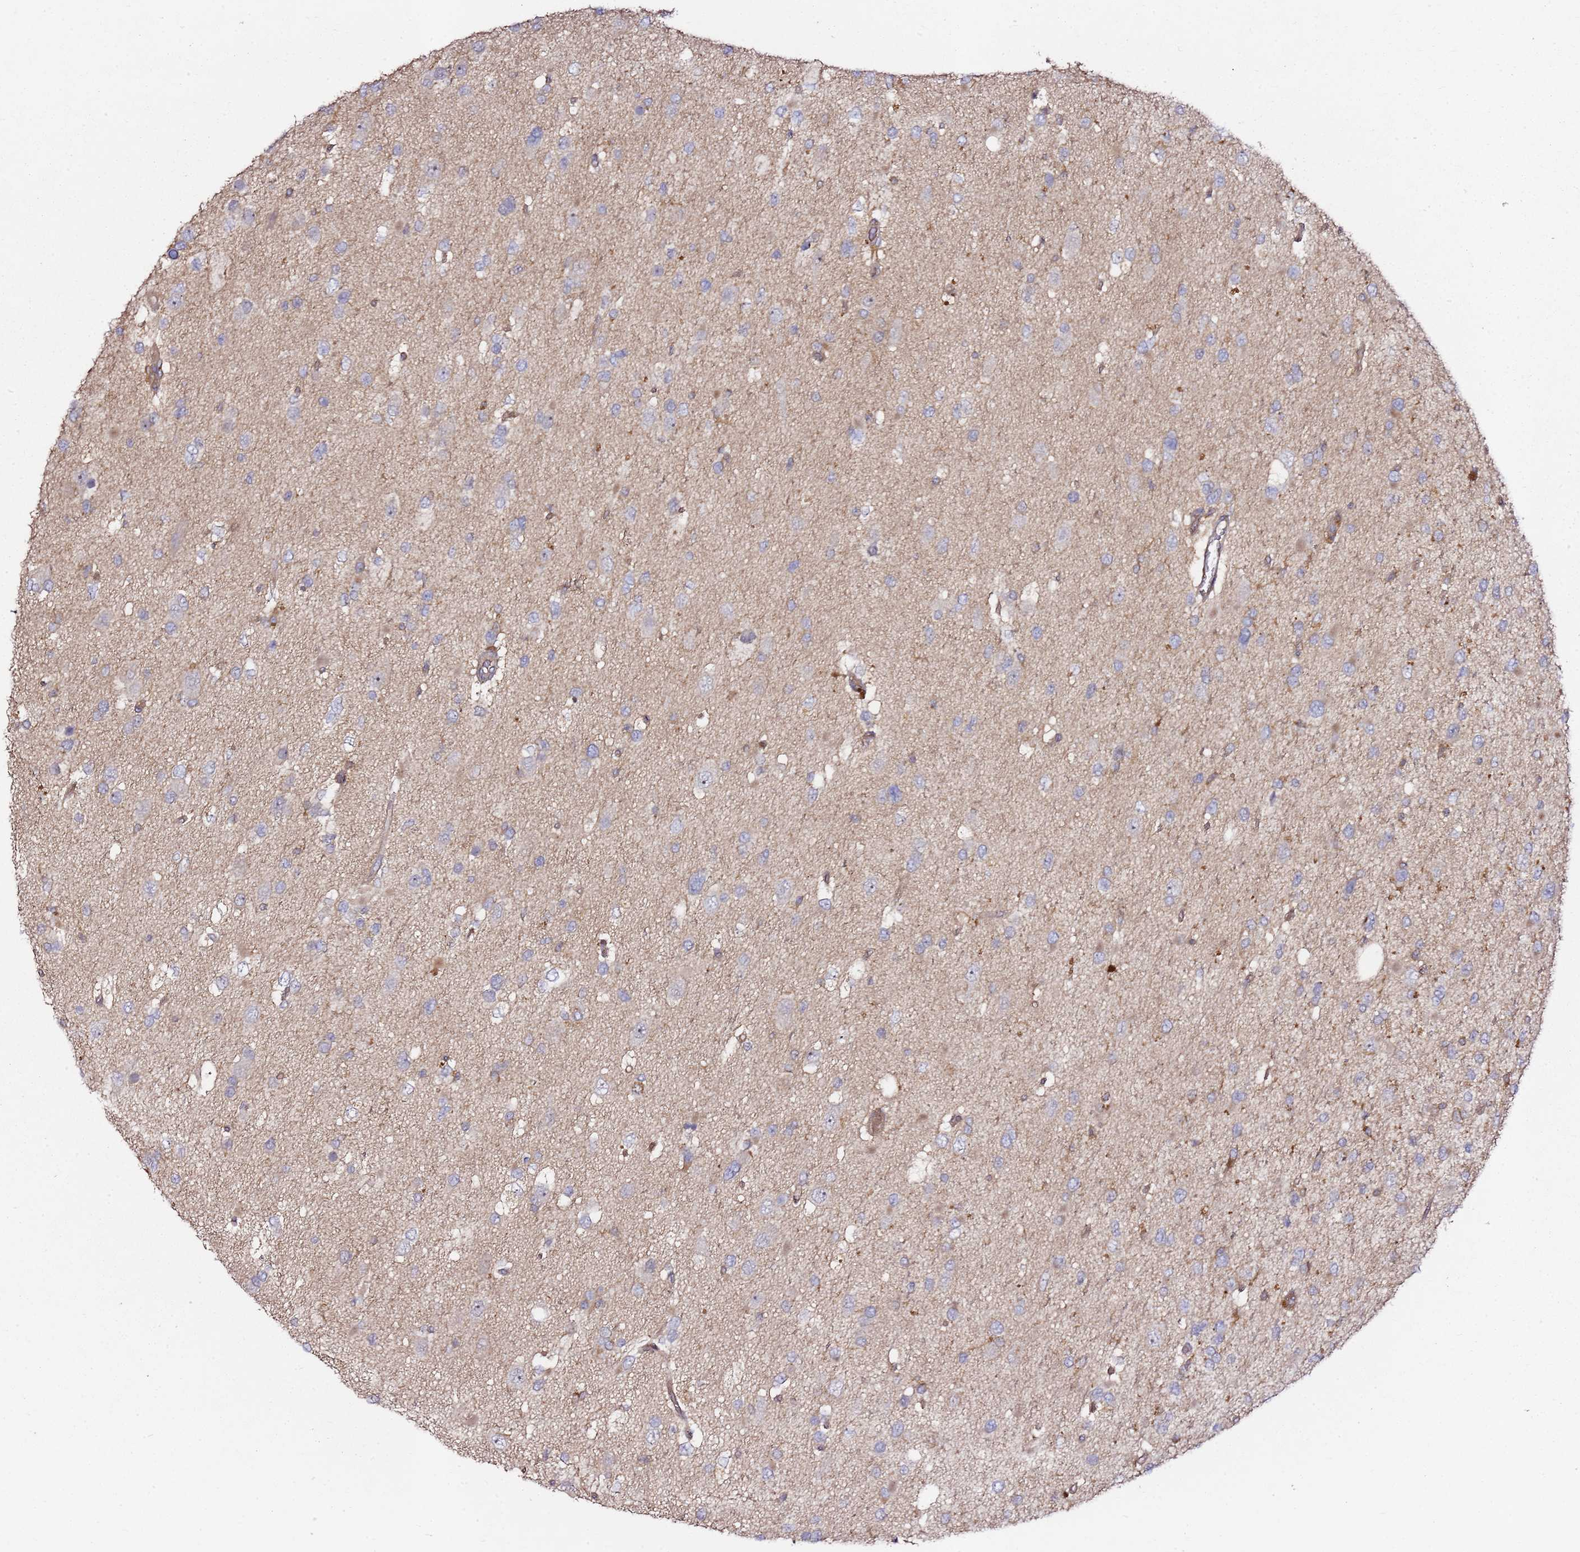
{"staining": {"intensity": "negative", "quantity": "none", "location": "none"}, "tissue": "glioma", "cell_type": "Tumor cells", "image_type": "cancer", "snomed": [{"axis": "morphology", "description": "Glioma, malignant, High grade"}, {"axis": "topography", "description": "Brain"}], "caption": "There is no significant positivity in tumor cells of malignant high-grade glioma. The staining was performed using DAB (3,3'-diaminobenzidine) to visualize the protein expression in brown, while the nuclei were stained in blue with hematoxylin (Magnification: 20x).", "gene": "PRMT7", "patient": {"sex": "male", "age": 53}}